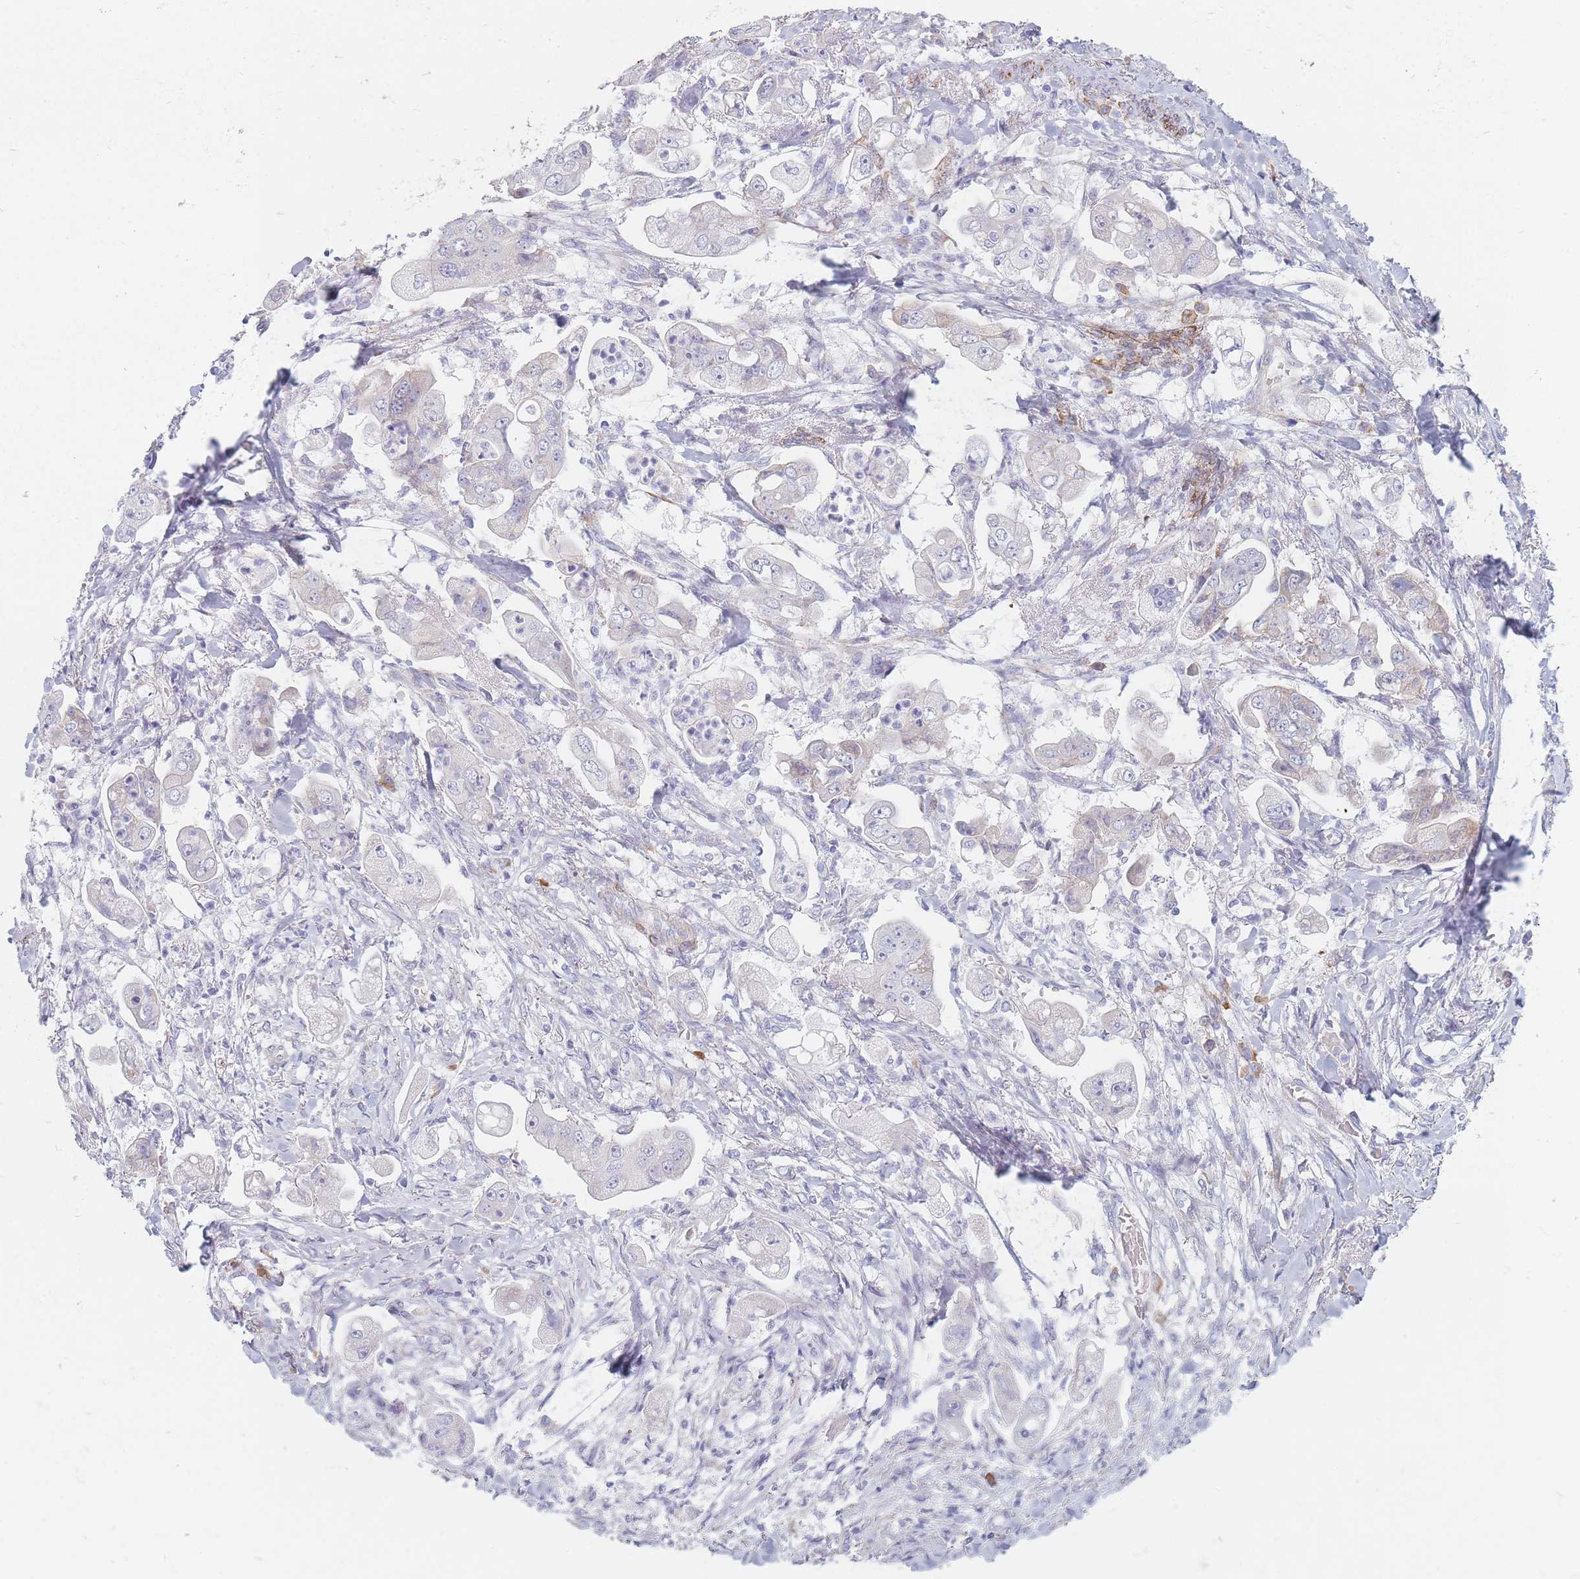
{"staining": {"intensity": "negative", "quantity": "none", "location": "none"}, "tissue": "stomach cancer", "cell_type": "Tumor cells", "image_type": "cancer", "snomed": [{"axis": "morphology", "description": "Adenocarcinoma, NOS"}, {"axis": "topography", "description": "Stomach"}], "caption": "Tumor cells are negative for brown protein staining in stomach cancer (adenocarcinoma).", "gene": "ERBIN", "patient": {"sex": "male", "age": 62}}